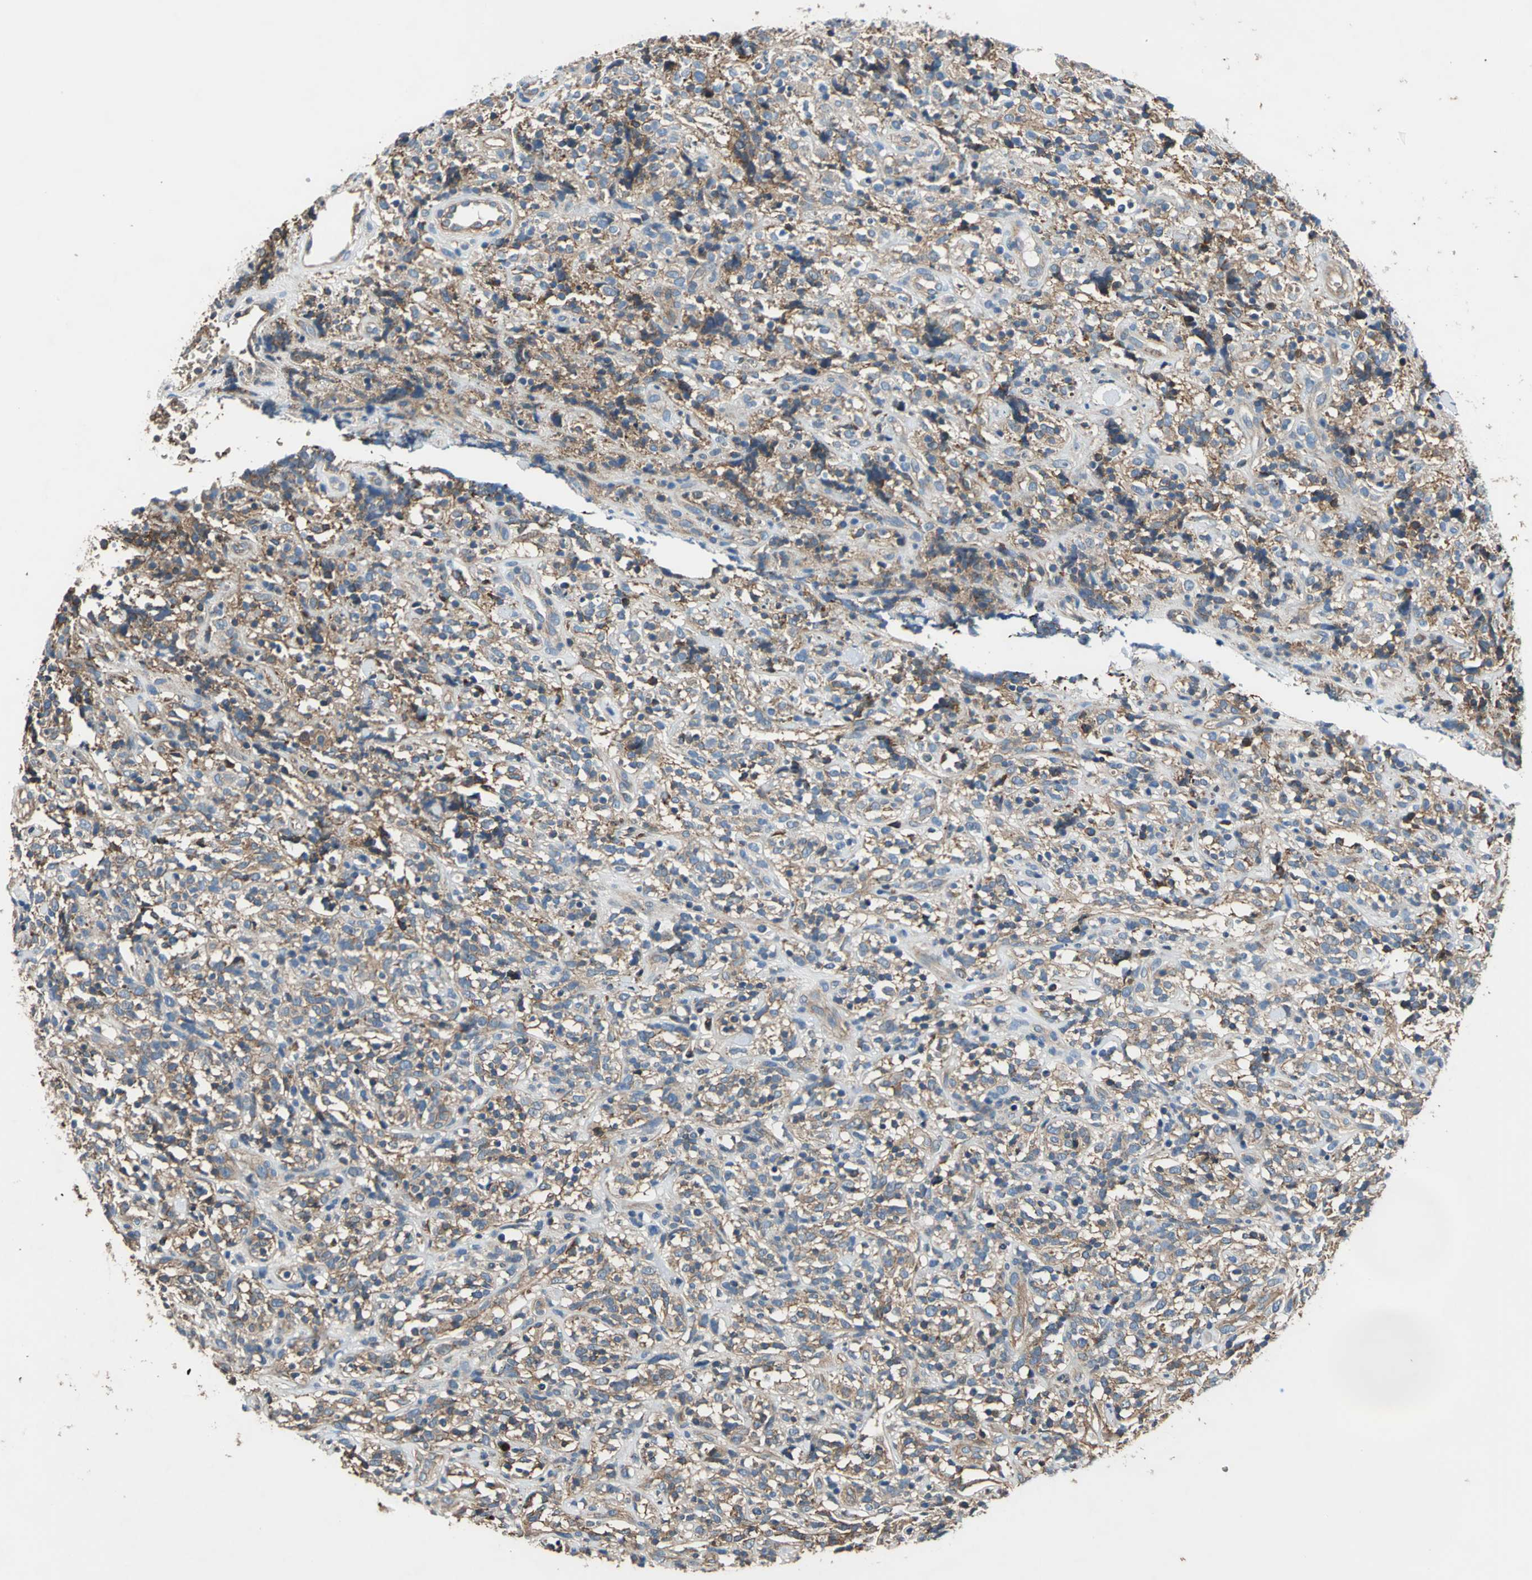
{"staining": {"intensity": "moderate", "quantity": ">75%", "location": "cytoplasmic/membranous"}, "tissue": "lymphoma", "cell_type": "Tumor cells", "image_type": "cancer", "snomed": [{"axis": "morphology", "description": "Malignant lymphoma, non-Hodgkin's type, High grade"}, {"axis": "topography", "description": "Lymph node"}], "caption": "Protein analysis of high-grade malignant lymphoma, non-Hodgkin's type tissue displays moderate cytoplasmic/membranous positivity in approximately >75% of tumor cells. The staining was performed using DAB (3,3'-diaminobenzidine) to visualize the protein expression in brown, while the nuclei were stained in blue with hematoxylin (Magnification: 20x).", "gene": "PARVA", "patient": {"sex": "female", "age": 73}}